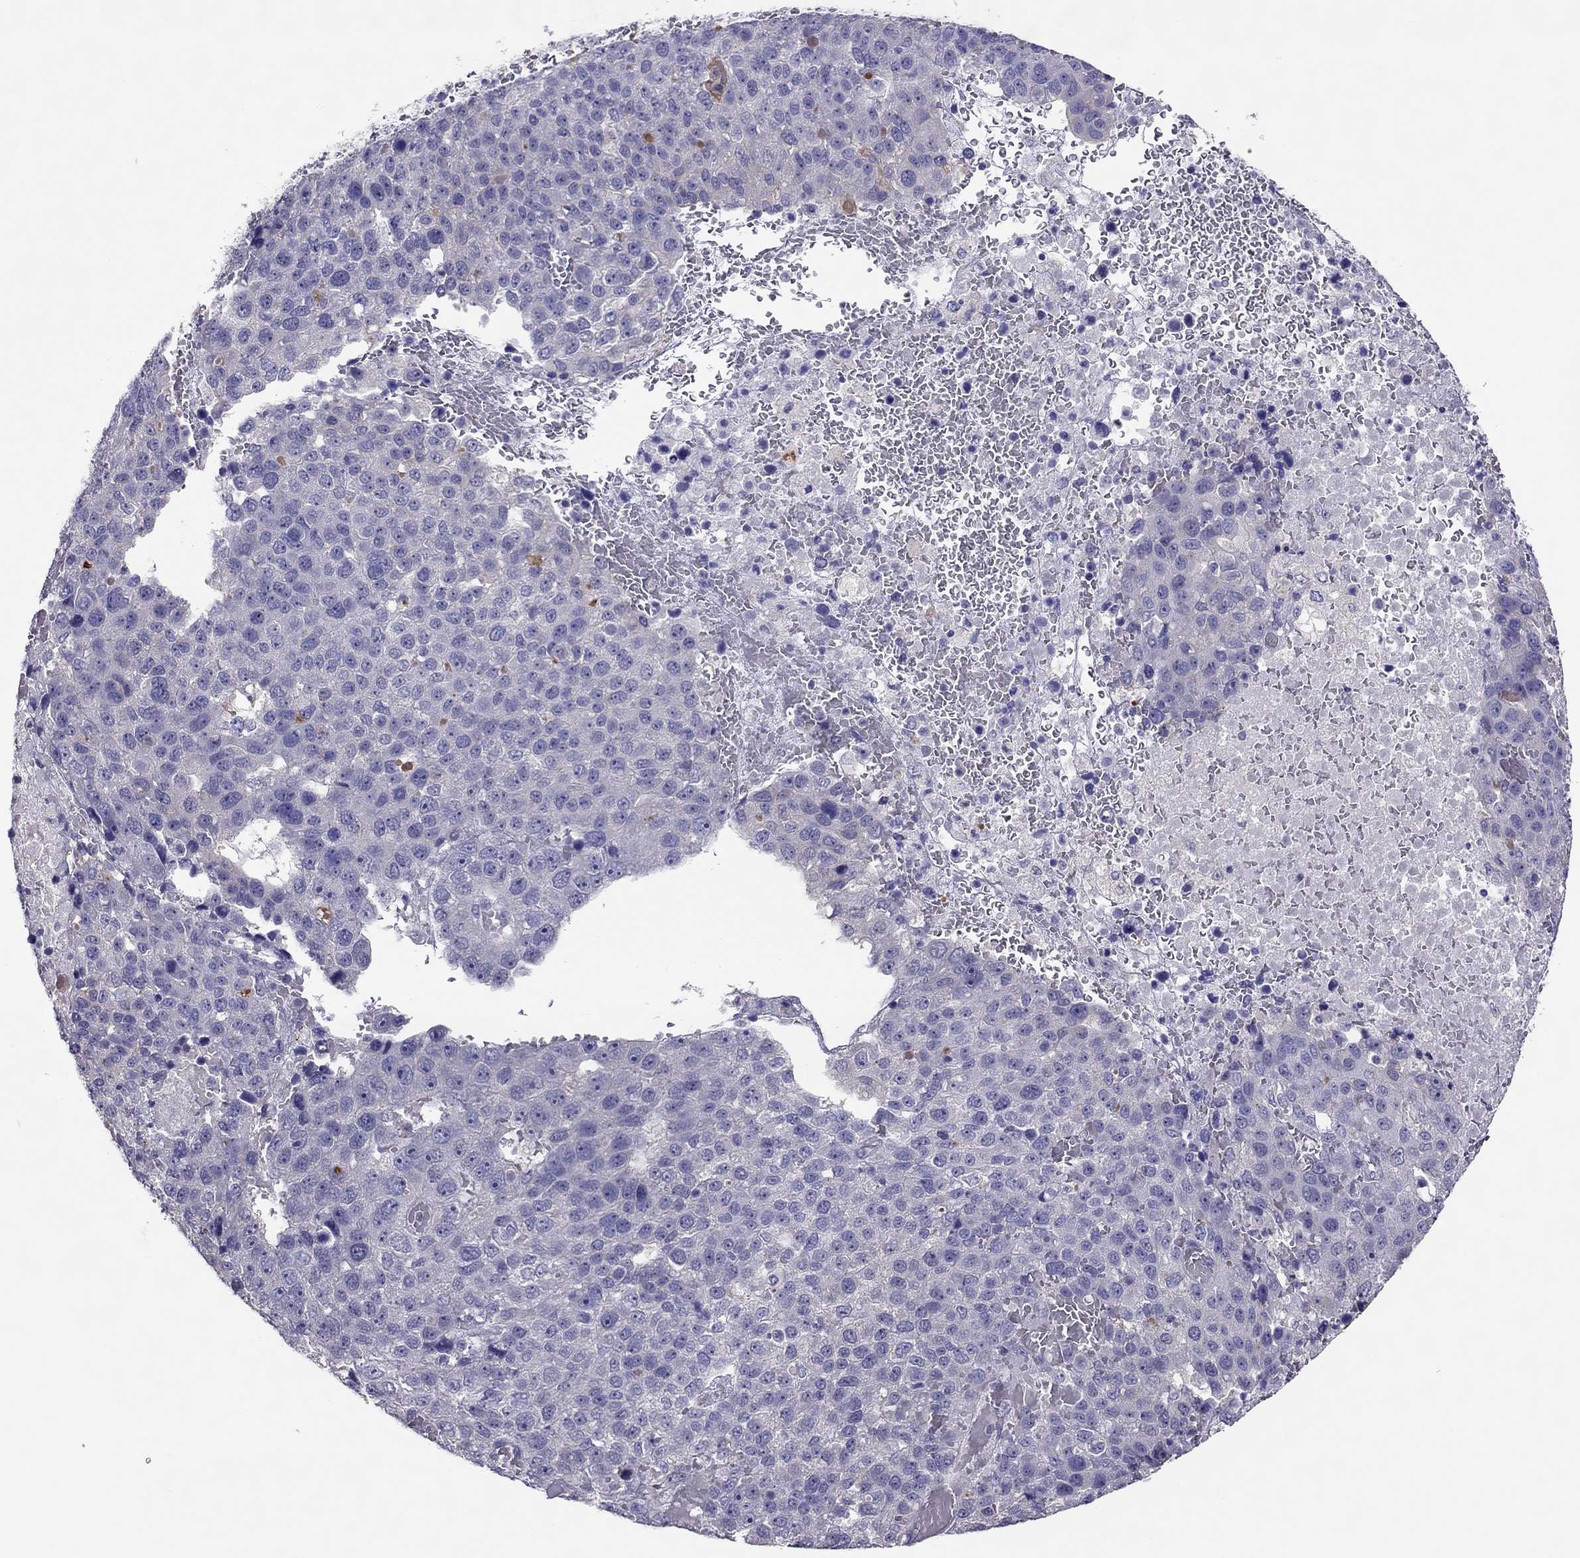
{"staining": {"intensity": "negative", "quantity": "none", "location": "none"}, "tissue": "pancreatic cancer", "cell_type": "Tumor cells", "image_type": "cancer", "snomed": [{"axis": "morphology", "description": "Adenocarcinoma, NOS"}, {"axis": "topography", "description": "Pancreas"}], "caption": "Immunohistochemistry (IHC) micrograph of pancreatic cancer (adenocarcinoma) stained for a protein (brown), which shows no staining in tumor cells. (DAB IHC, high magnification).", "gene": "LRRC46", "patient": {"sex": "female", "age": 61}}